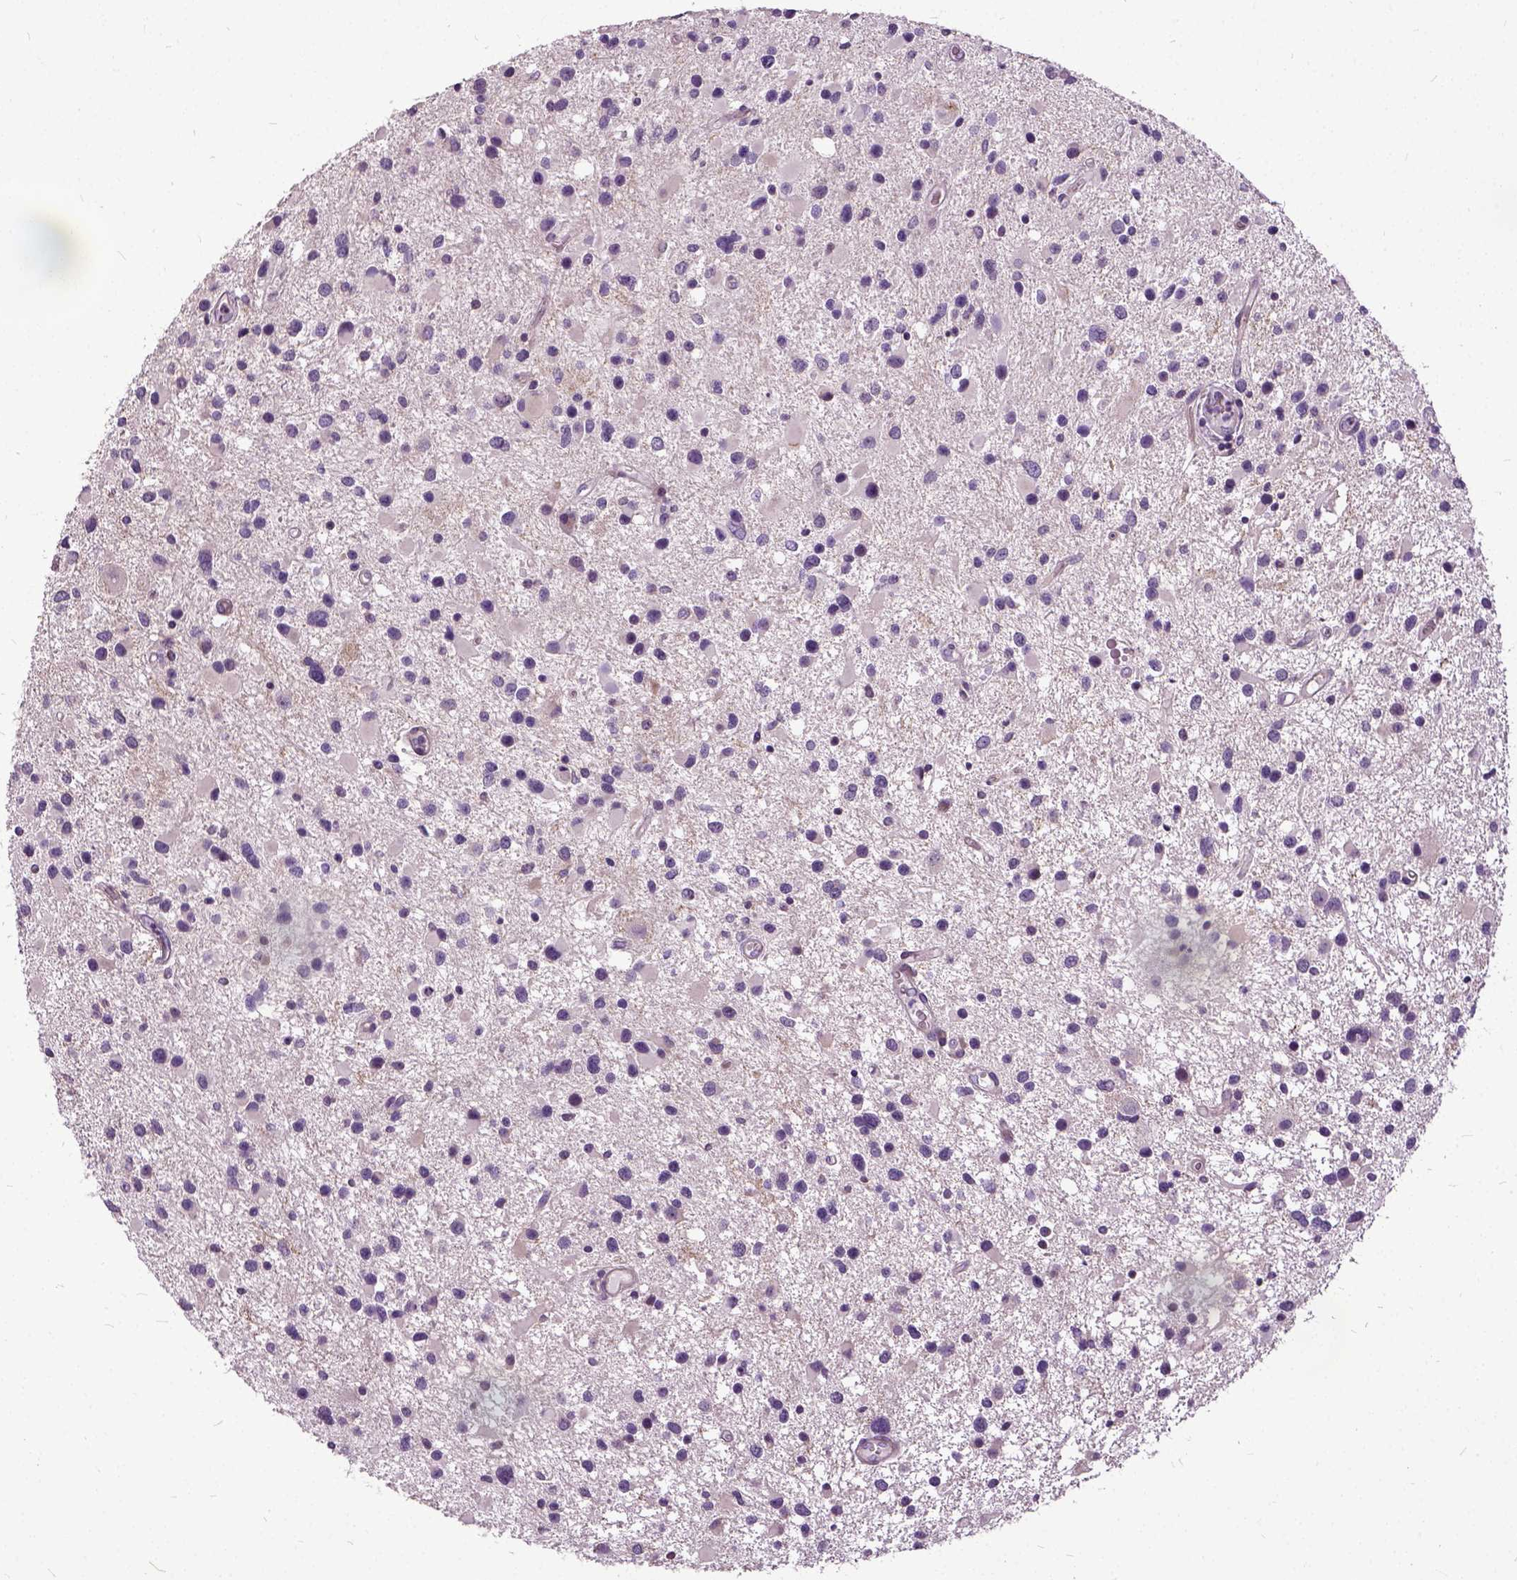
{"staining": {"intensity": "negative", "quantity": "none", "location": "none"}, "tissue": "glioma", "cell_type": "Tumor cells", "image_type": "cancer", "snomed": [{"axis": "morphology", "description": "Glioma, malignant, Low grade"}, {"axis": "topography", "description": "Brain"}], "caption": "An immunohistochemistry (IHC) micrograph of glioma is shown. There is no staining in tumor cells of glioma.", "gene": "ILRUN", "patient": {"sex": "female", "age": 32}}